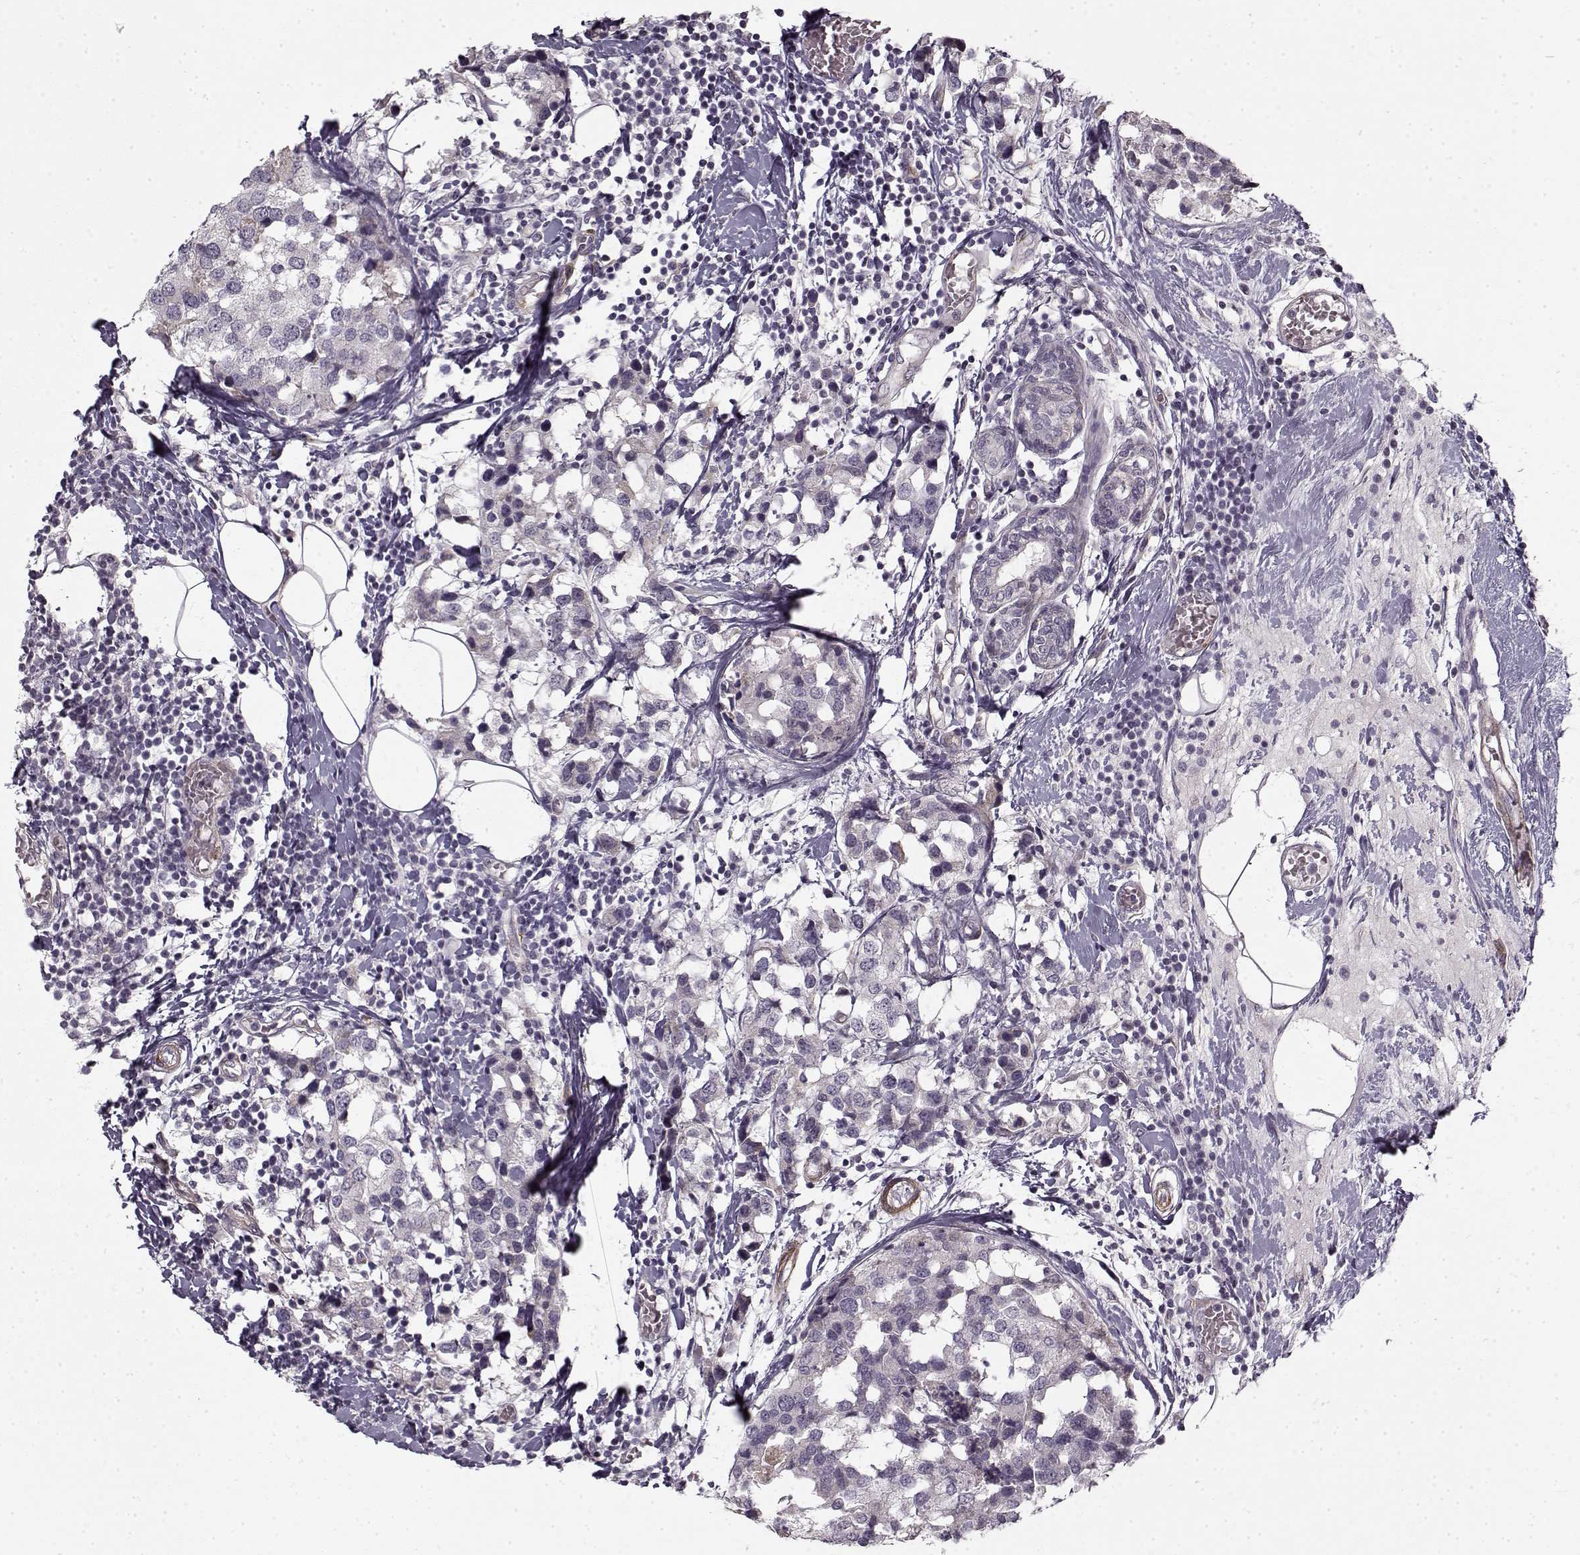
{"staining": {"intensity": "negative", "quantity": "none", "location": "none"}, "tissue": "breast cancer", "cell_type": "Tumor cells", "image_type": "cancer", "snomed": [{"axis": "morphology", "description": "Lobular carcinoma"}, {"axis": "topography", "description": "Breast"}], "caption": "Immunohistochemistry of breast lobular carcinoma shows no expression in tumor cells. Nuclei are stained in blue.", "gene": "LAMB2", "patient": {"sex": "female", "age": 59}}